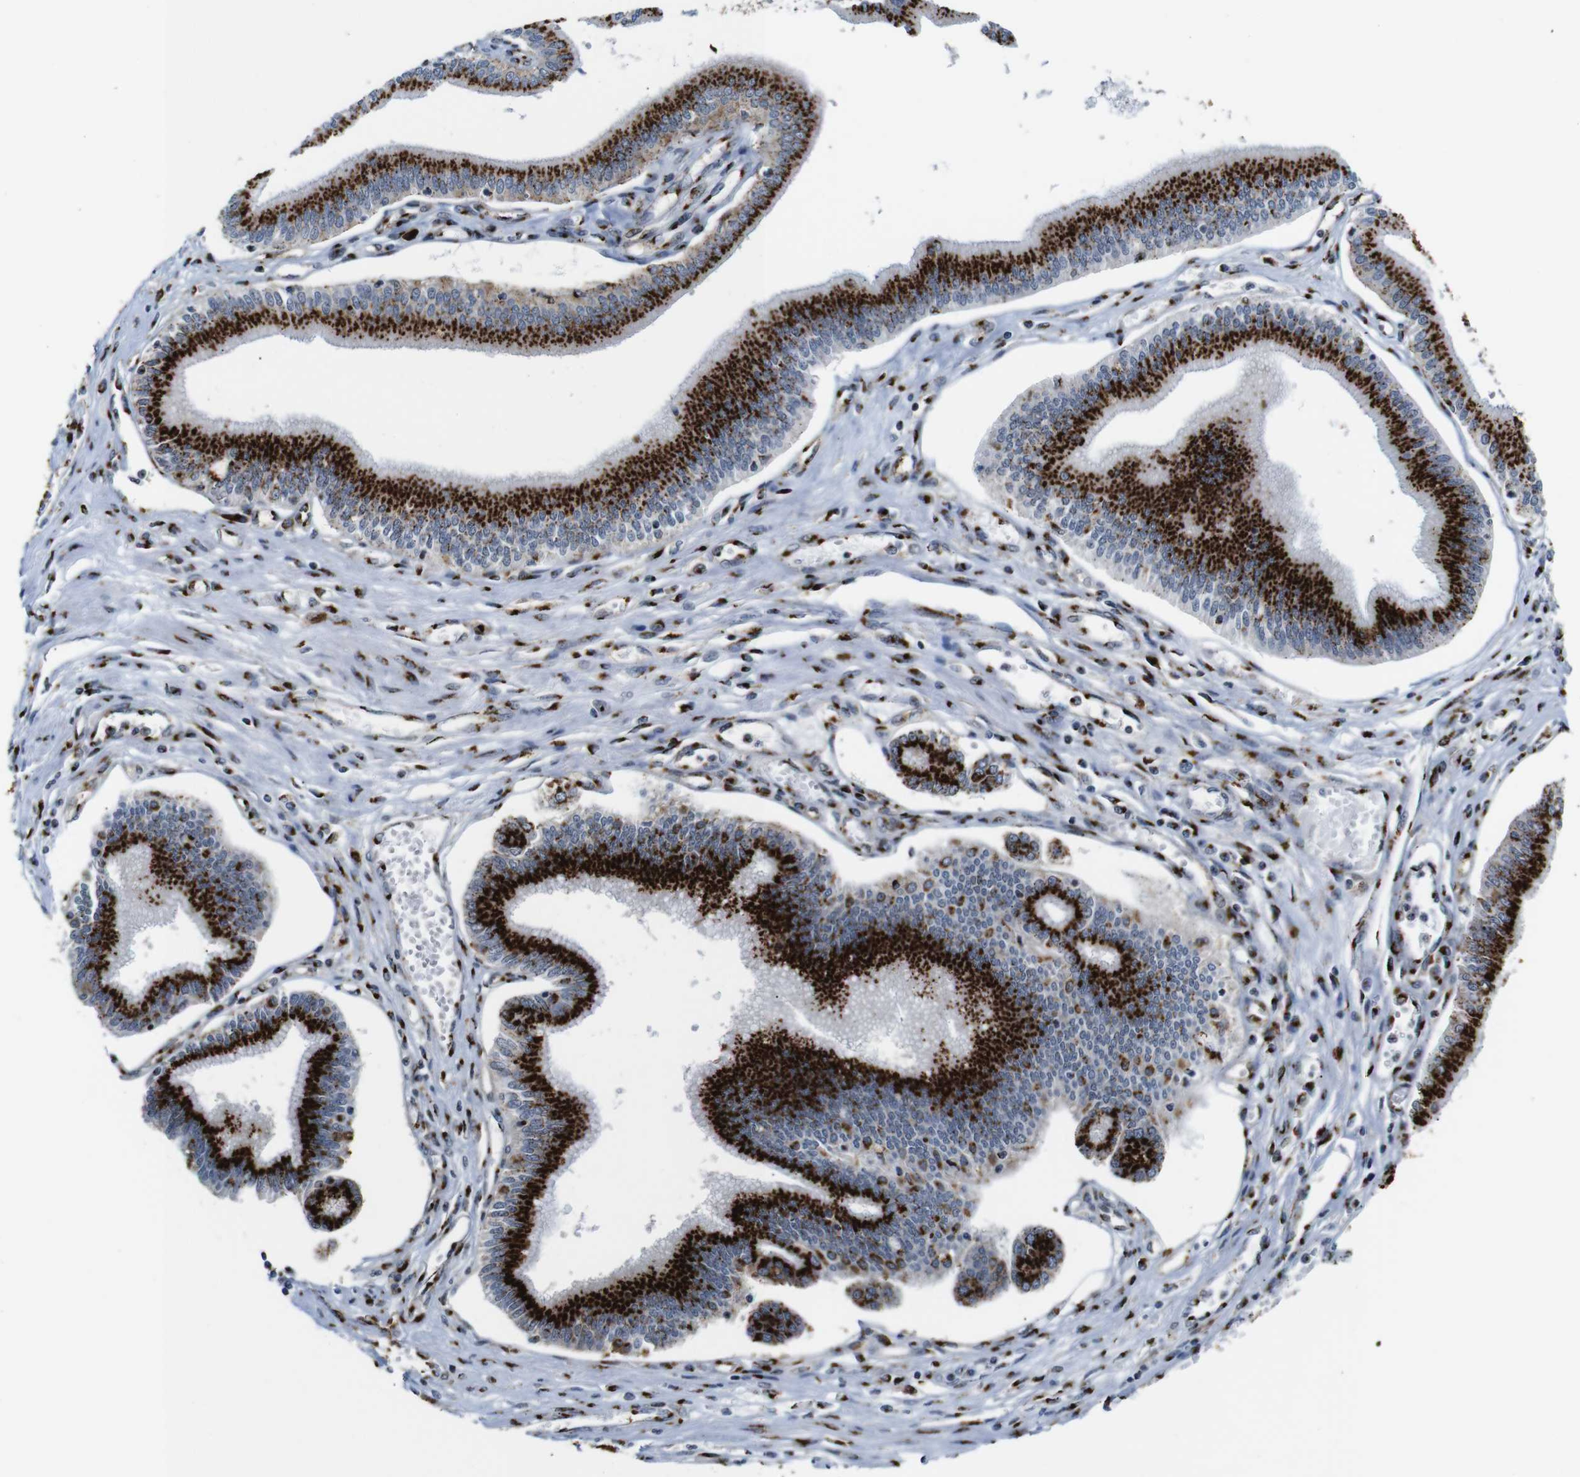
{"staining": {"intensity": "strong", "quantity": ">75%", "location": "cytoplasmic/membranous"}, "tissue": "pancreatic cancer", "cell_type": "Tumor cells", "image_type": "cancer", "snomed": [{"axis": "morphology", "description": "Adenocarcinoma, NOS"}, {"axis": "topography", "description": "Pancreas"}], "caption": "The photomicrograph displays staining of pancreatic adenocarcinoma, revealing strong cytoplasmic/membranous protein expression (brown color) within tumor cells.", "gene": "TGOLN2", "patient": {"sex": "male", "age": 56}}